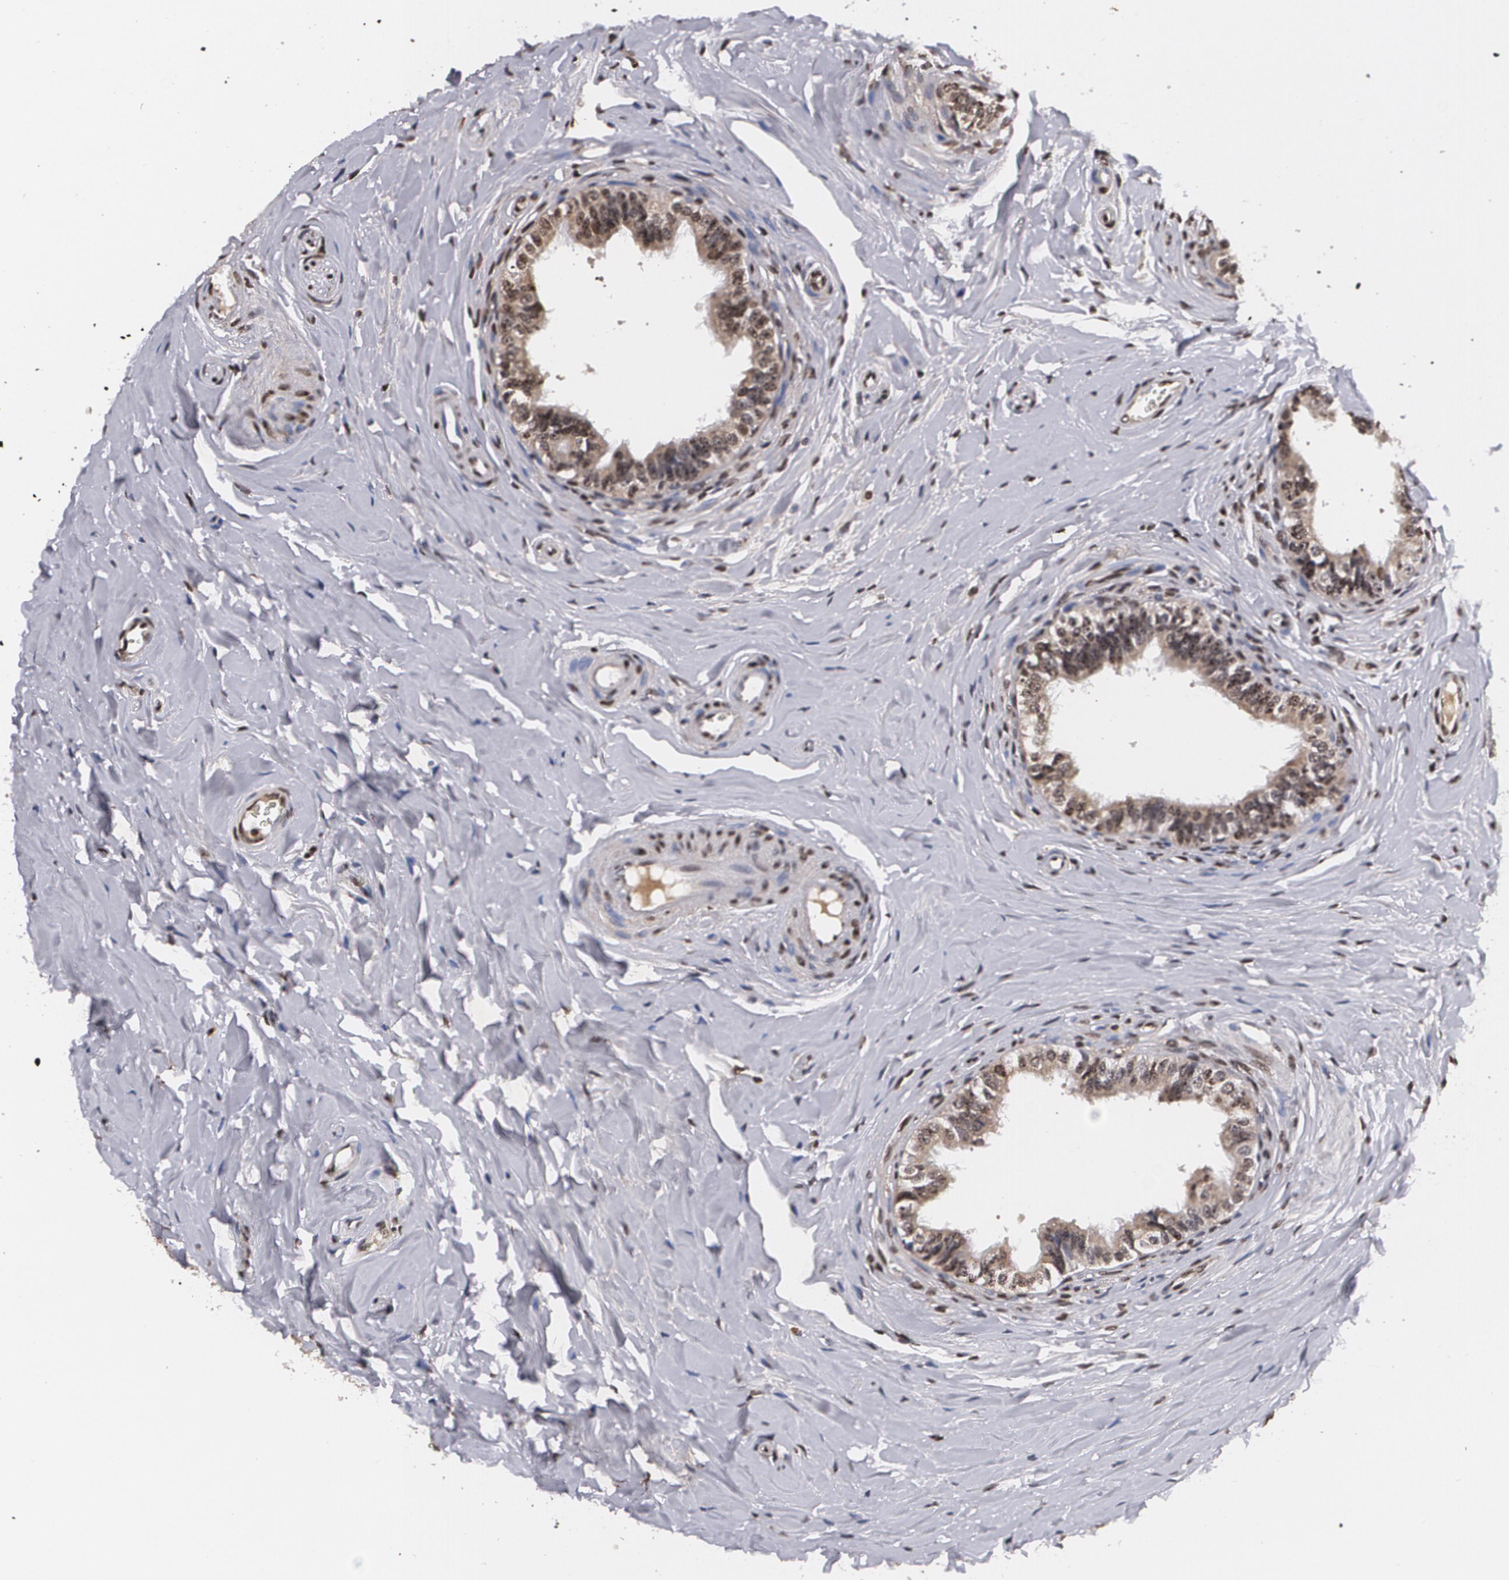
{"staining": {"intensity": "moderate", "quantity": ">75%", "location": "cytoplasmic/membranous"}, "tissue": "epididymis", "cell_type": "Glandular cells", "image_type": "normal", "snomed": [{"axis": "morphology", "description": "Normal tissue, NOS"}, {"axis": "topography", "description": "Soft tissue"}, {"axis": "topography", "description": "Epididymis"}], "caption": "An immunohistochemistry (IHC) image of benign tissue is shown. Protein staining in brown labels moderate cytoplasmic/membranous positivity in epididymis within glandular cells.", "gene": "MVP", "patient": {"sex": "male", "age": 26}}